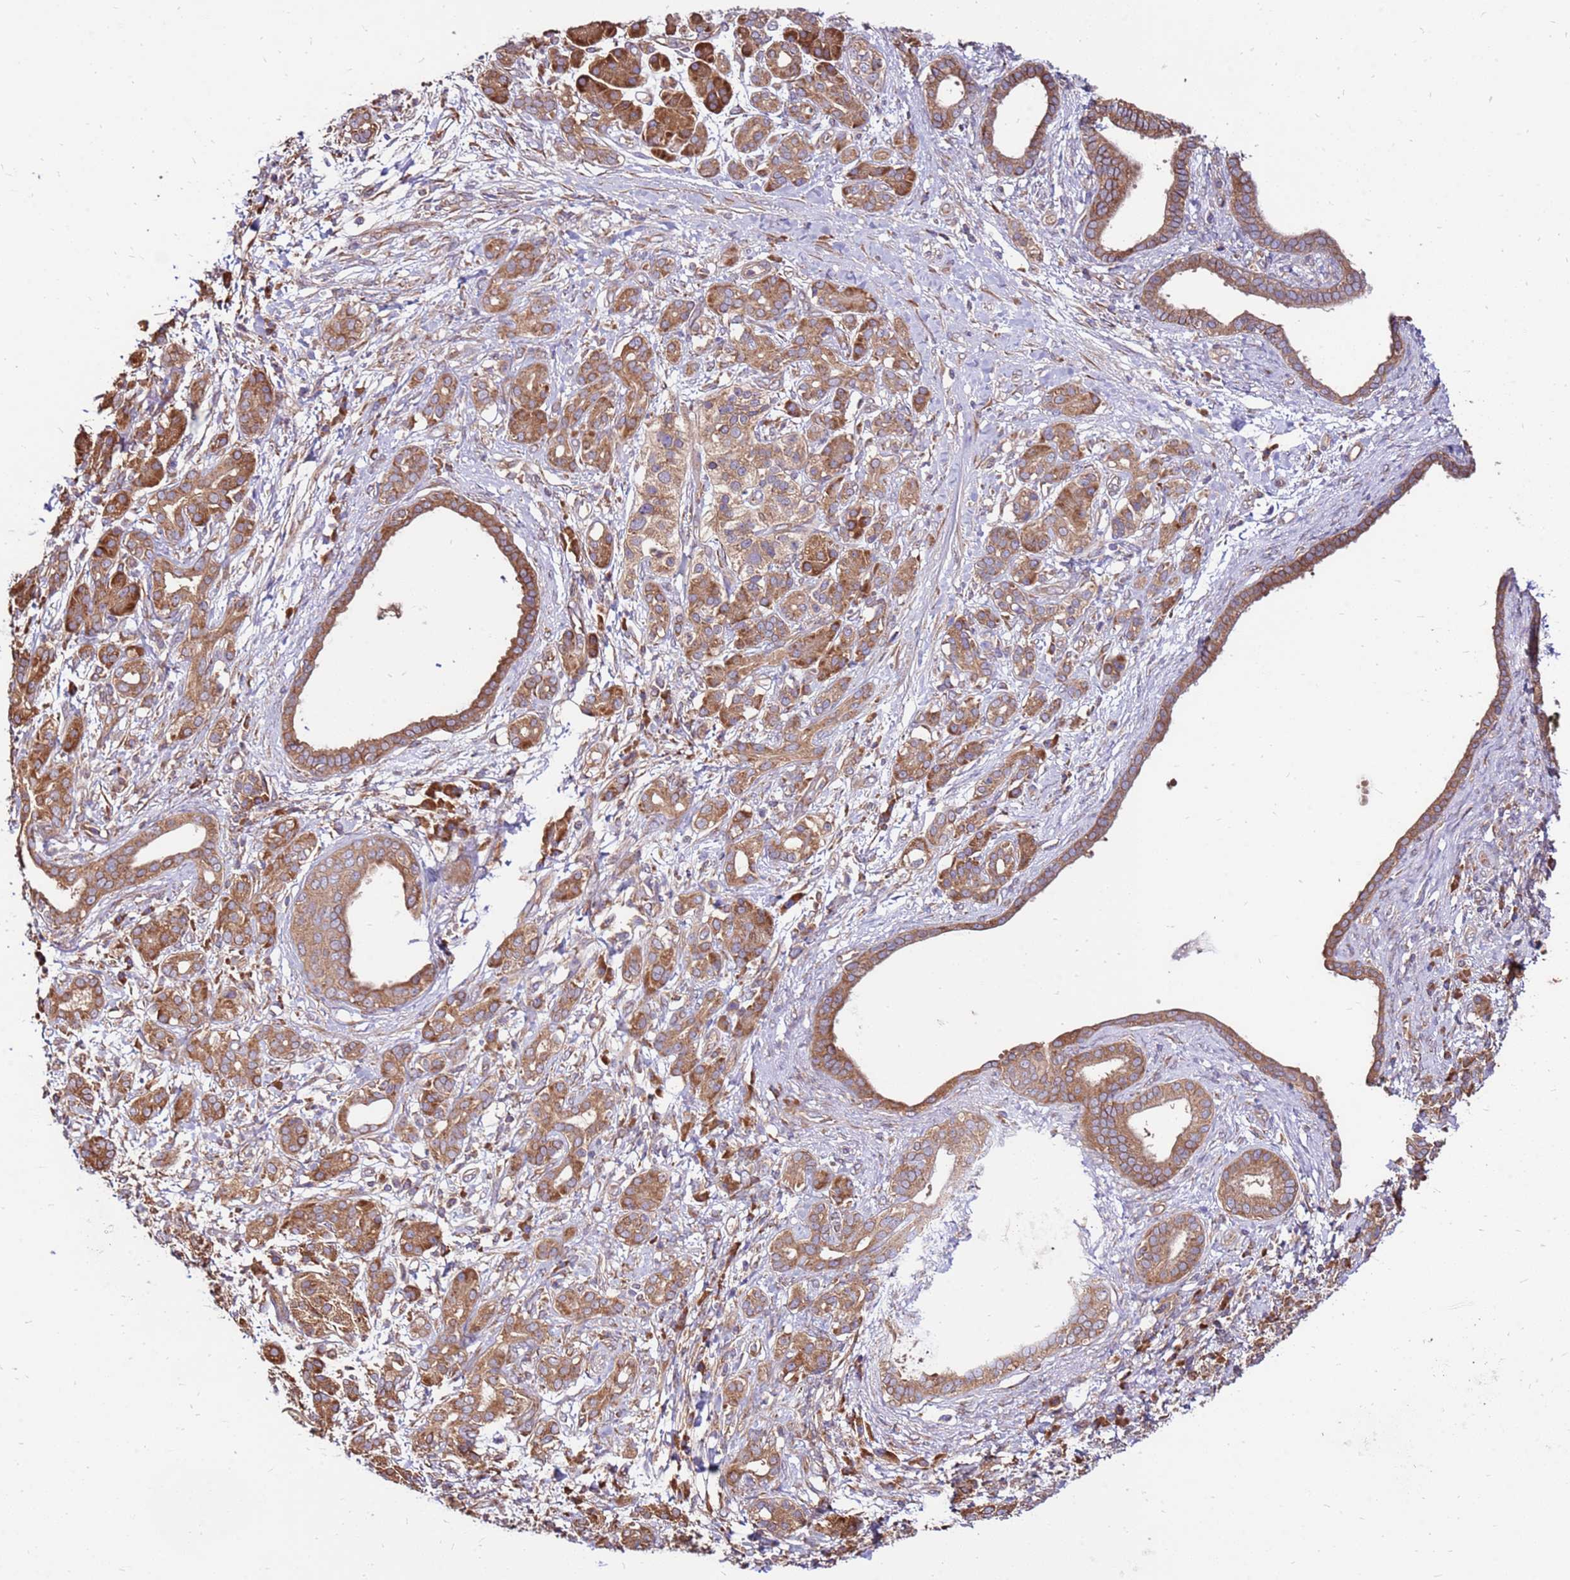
{"staining": {"intensity": "moderate", "quantity": ">75%", "location": "cytoplasmic/membranous"}, "tissue": "pancreatic cancer", "cell_type": "Tumor cells", "image_type": "cancer", "snomed": [{"axis": "morphology", "description": "Adenocarcinoma, NOS"}, {"axis": "topography", "description": "Pancreas"}], "caption": "Human adenocarcinoma (pancreatic) stained with a protein marker shows moderate staining in tumor cells.", "gene": "SLC44A5", "patient": {"sex": "female", "age": 55}}